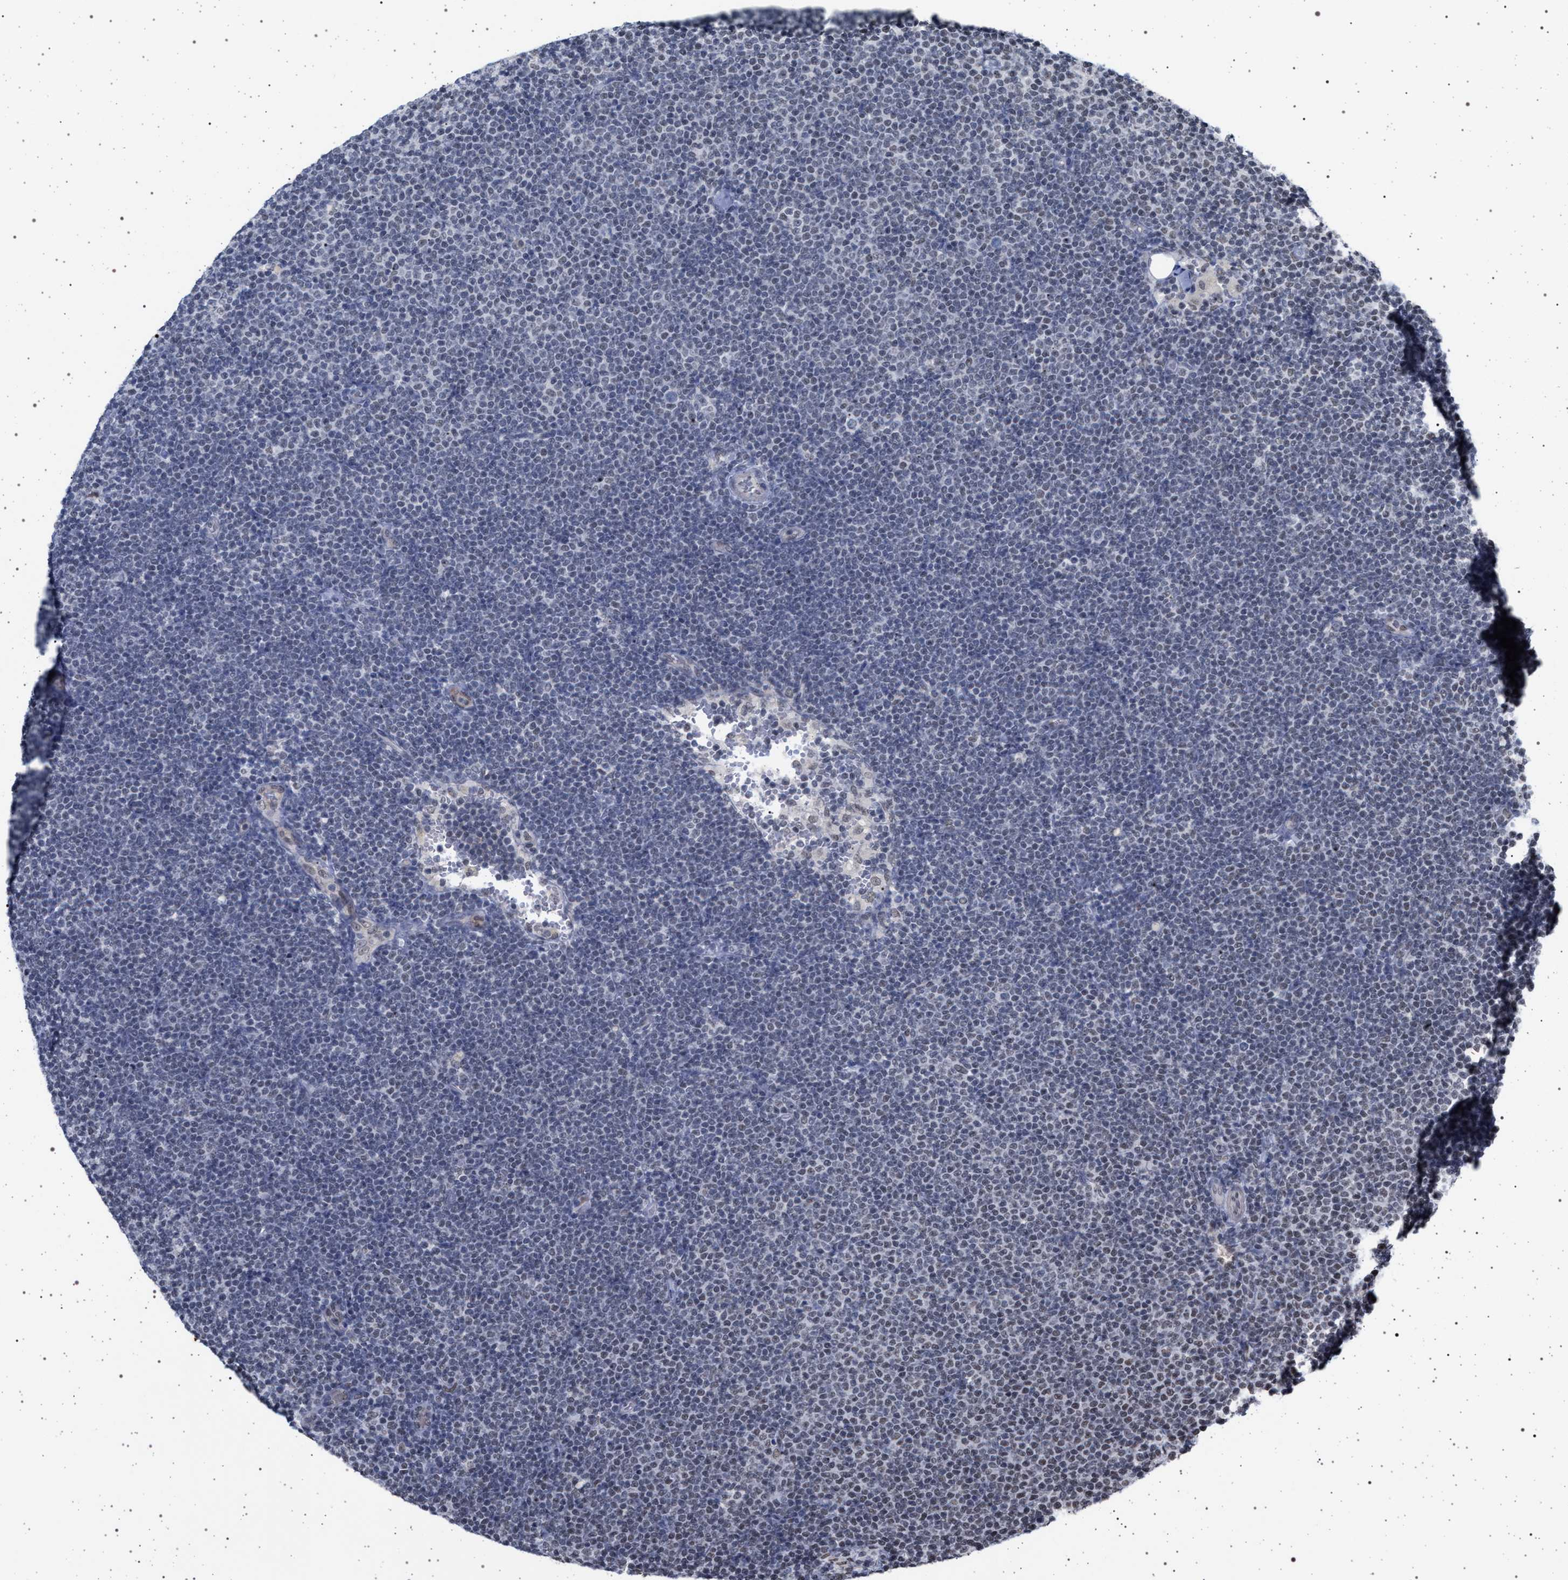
{"staining": {"intensity": "negative", "quantity": "none", "location": "none"}, "tissue": "lymphoma", "cell_type": "Tumor cells", "image_type": "cancer", "snomed": [{"axis": "morphology", "description": "Malignant lymphoma, non-Hodgkin's type, Low grade"}, {"axis": "topography", "description": "Lymph node"}], "caption": "High magnification brightfield microscopy of lymphoma stained with DAB (3,3'-diaminobenzidine) (brown) and counterstained with hematoxylin (blue): tumor cells show no significant positivity.", "gene": "PHF12", "patient": {"sex": "female", "age": 53}}